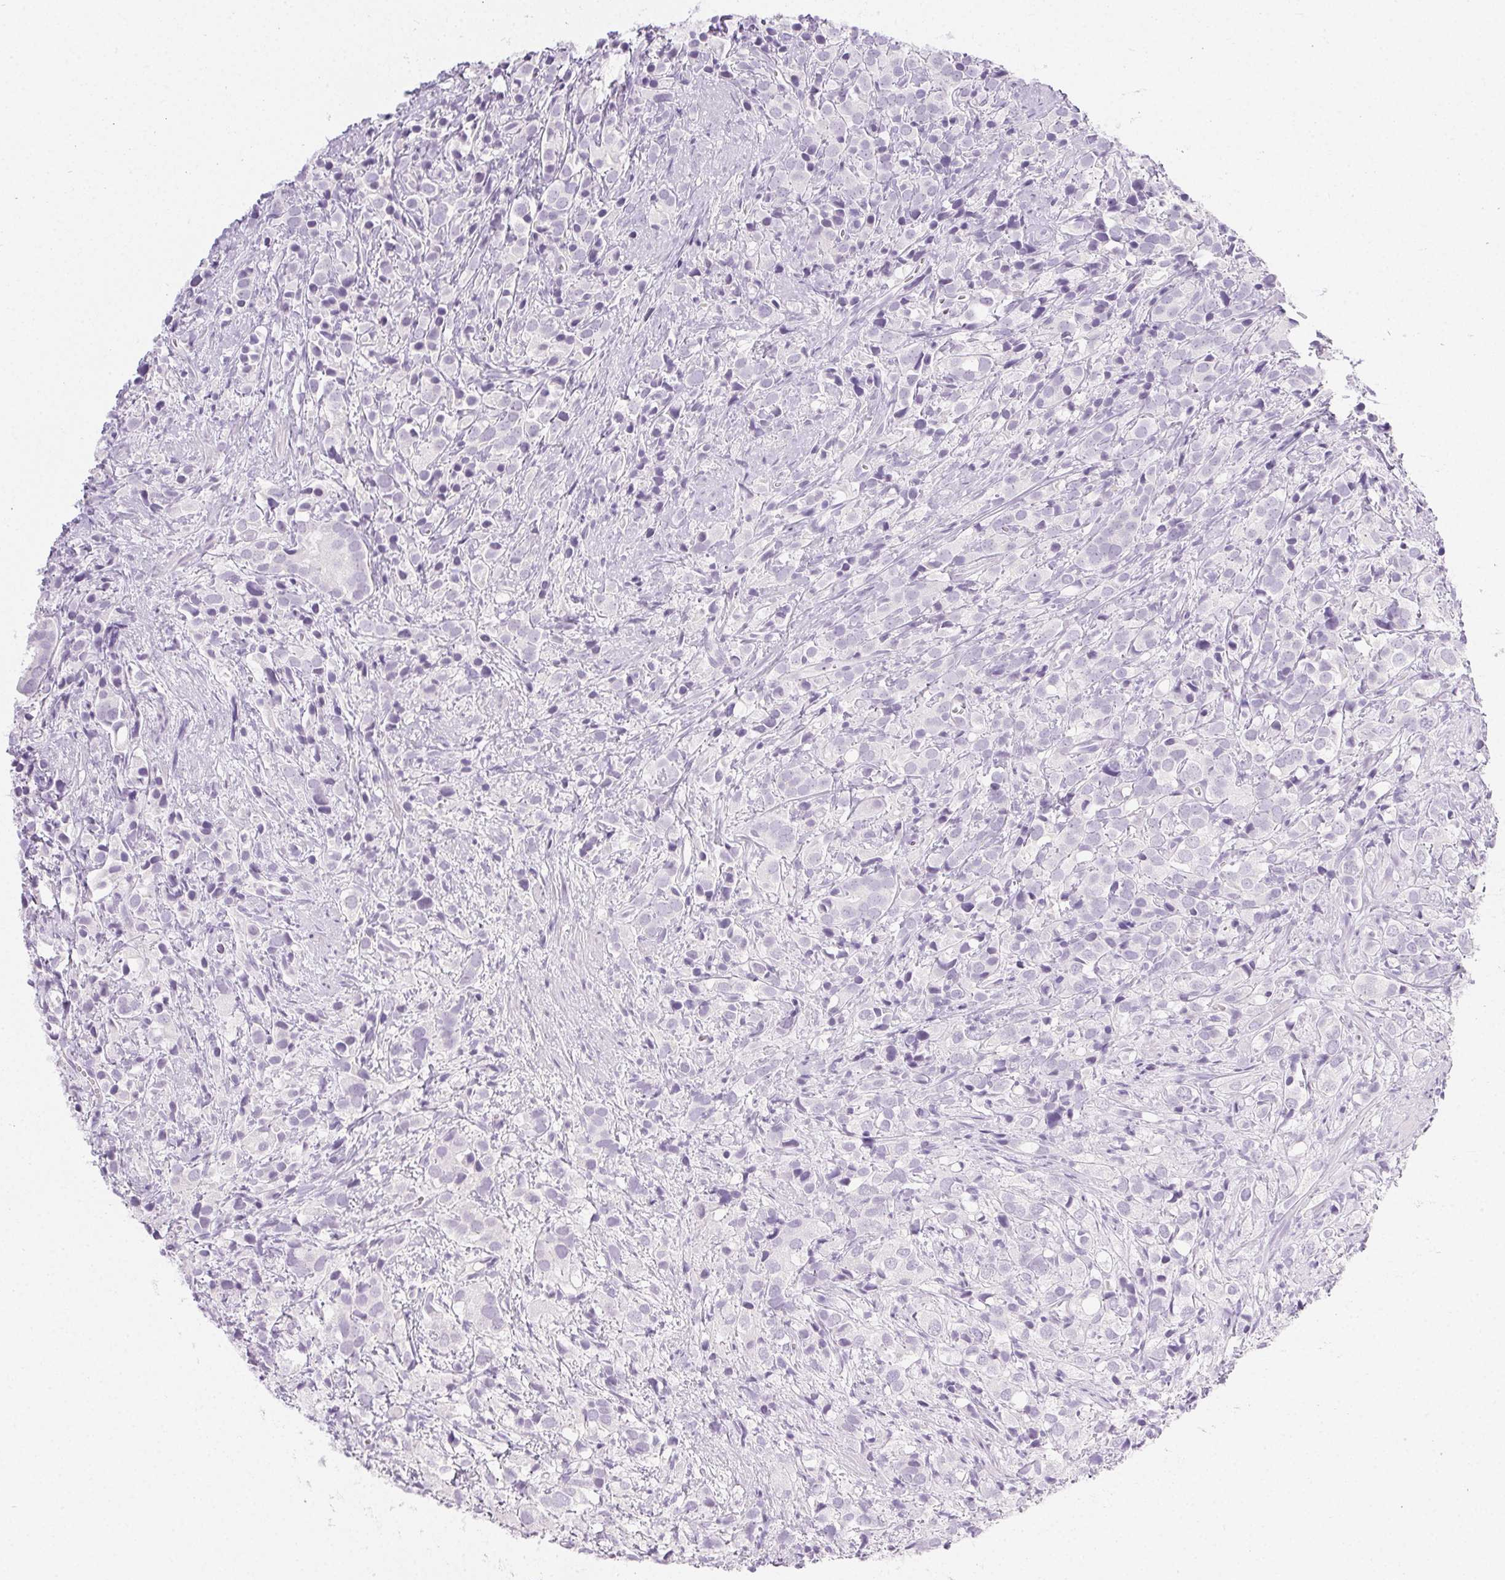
{"staining": {"intensity": "negative", "quantity": "none", "location": "none"}, "tissue": "prostate cancer", "cell_type": "Tumor cells", "image_type": "cancer", "snomed": [{"axis": "morphology", "description": "Adenocarcinoma, High grade"}, {"axis": "topography", "description": "Prostate"}], "caption": "A high-resolution image shows immunohistochemistry staining of prostate cancer (adenocarcinoma (high-grade)), which exhibits no significant staining in tumor cells.", "gene": "PI3", "patient": {"sex": "male", "age": 86}}